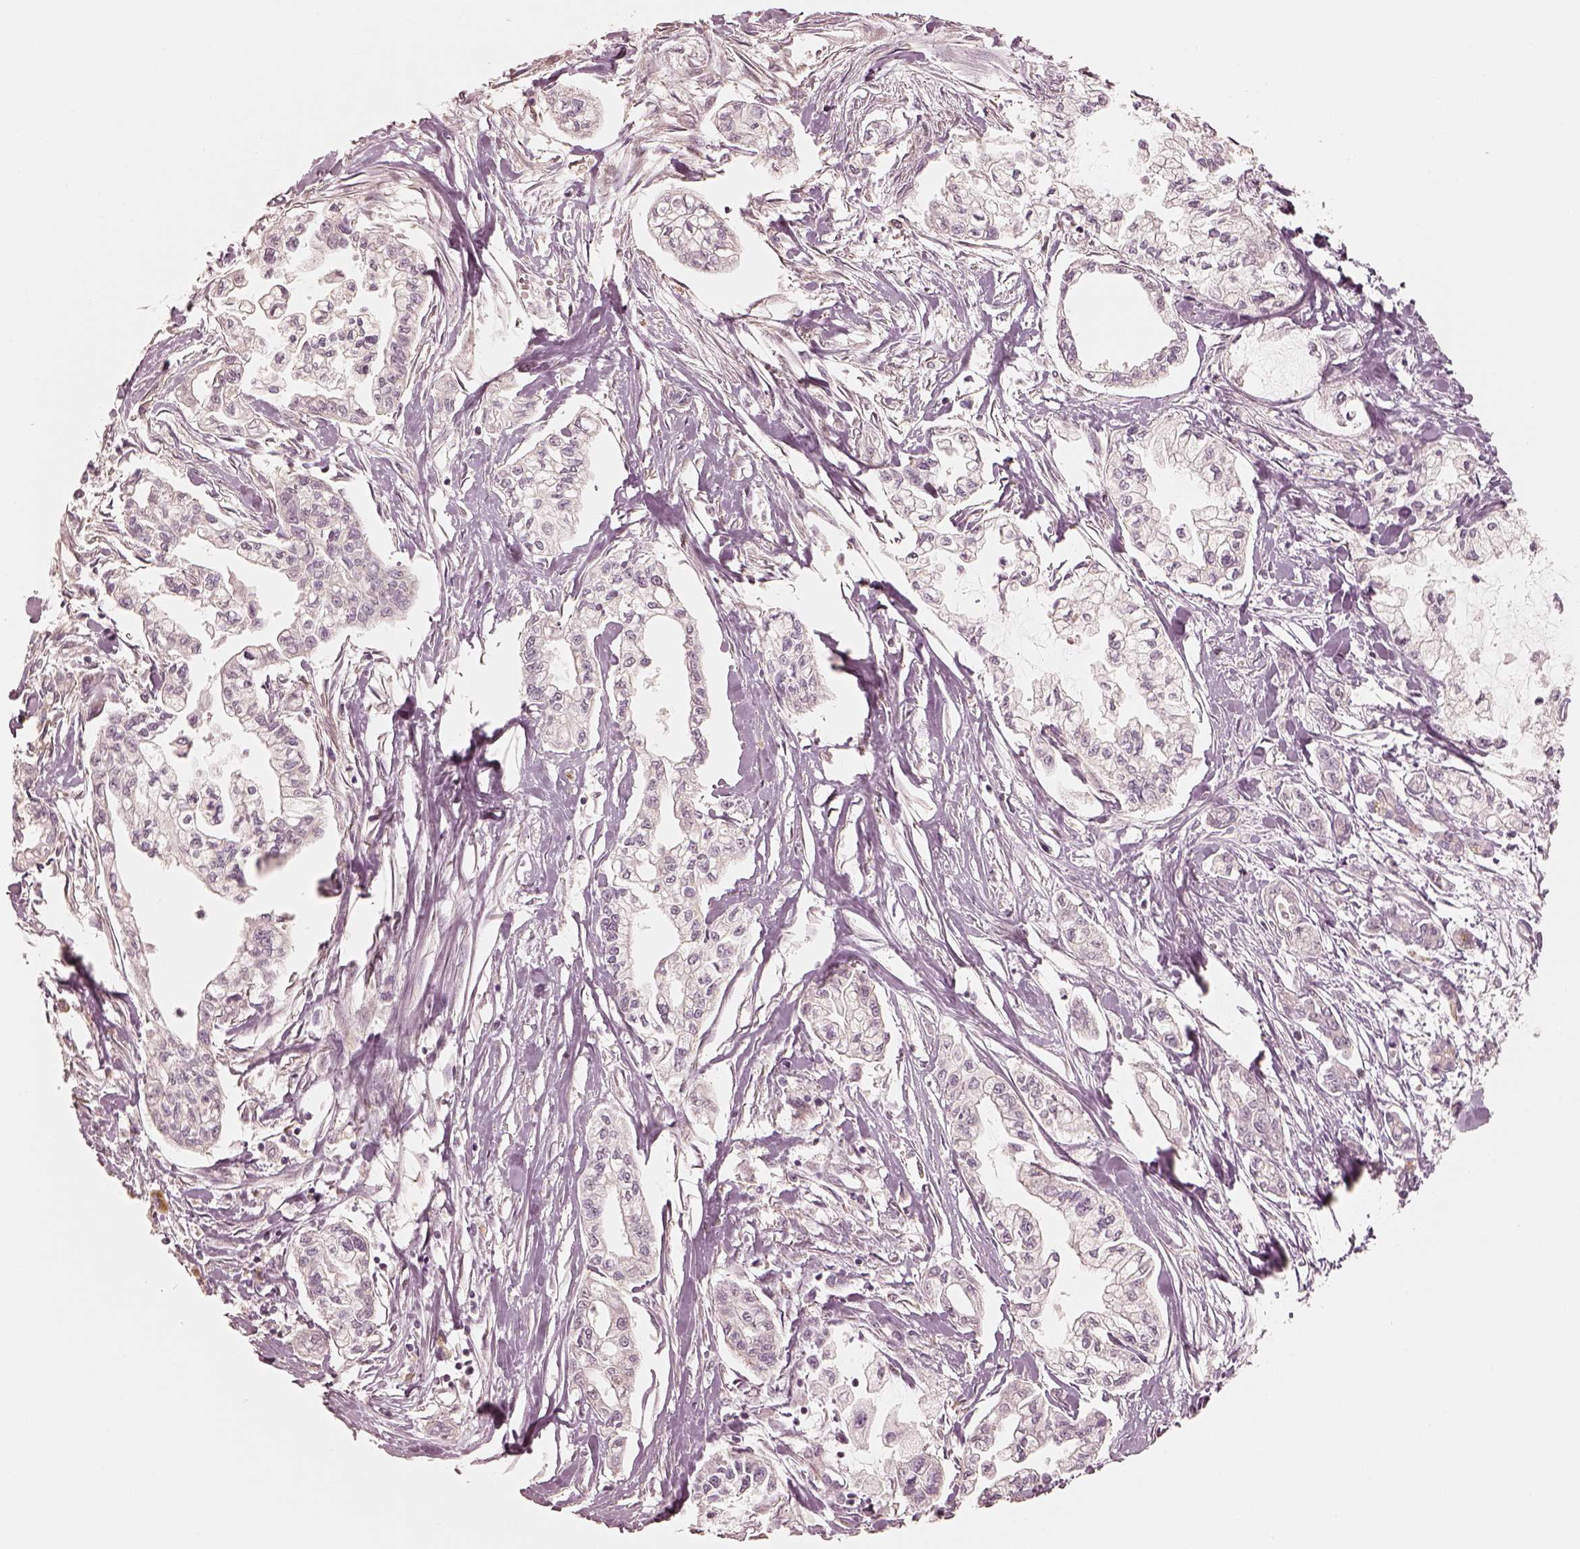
{"staining": {"intensity": "negative", "quantity": "none", "location": "none"}, "tissue": "pancreatic cancer", "cell_type": "Tumor cells", "image_type": "cancer", "snomed": [{"axis": "morphology", "description": "Adenocarcinoma, NOS"}, {"axis": "topography", "description": "Pancreas"}], "caption": "An immunohistochemistry image of pancreatic cancer is shown. There is no staining in tumor cells of pancreatic cancer.", "gene": "GORASP2", "patient": {"sex": "male", "age": 54}}